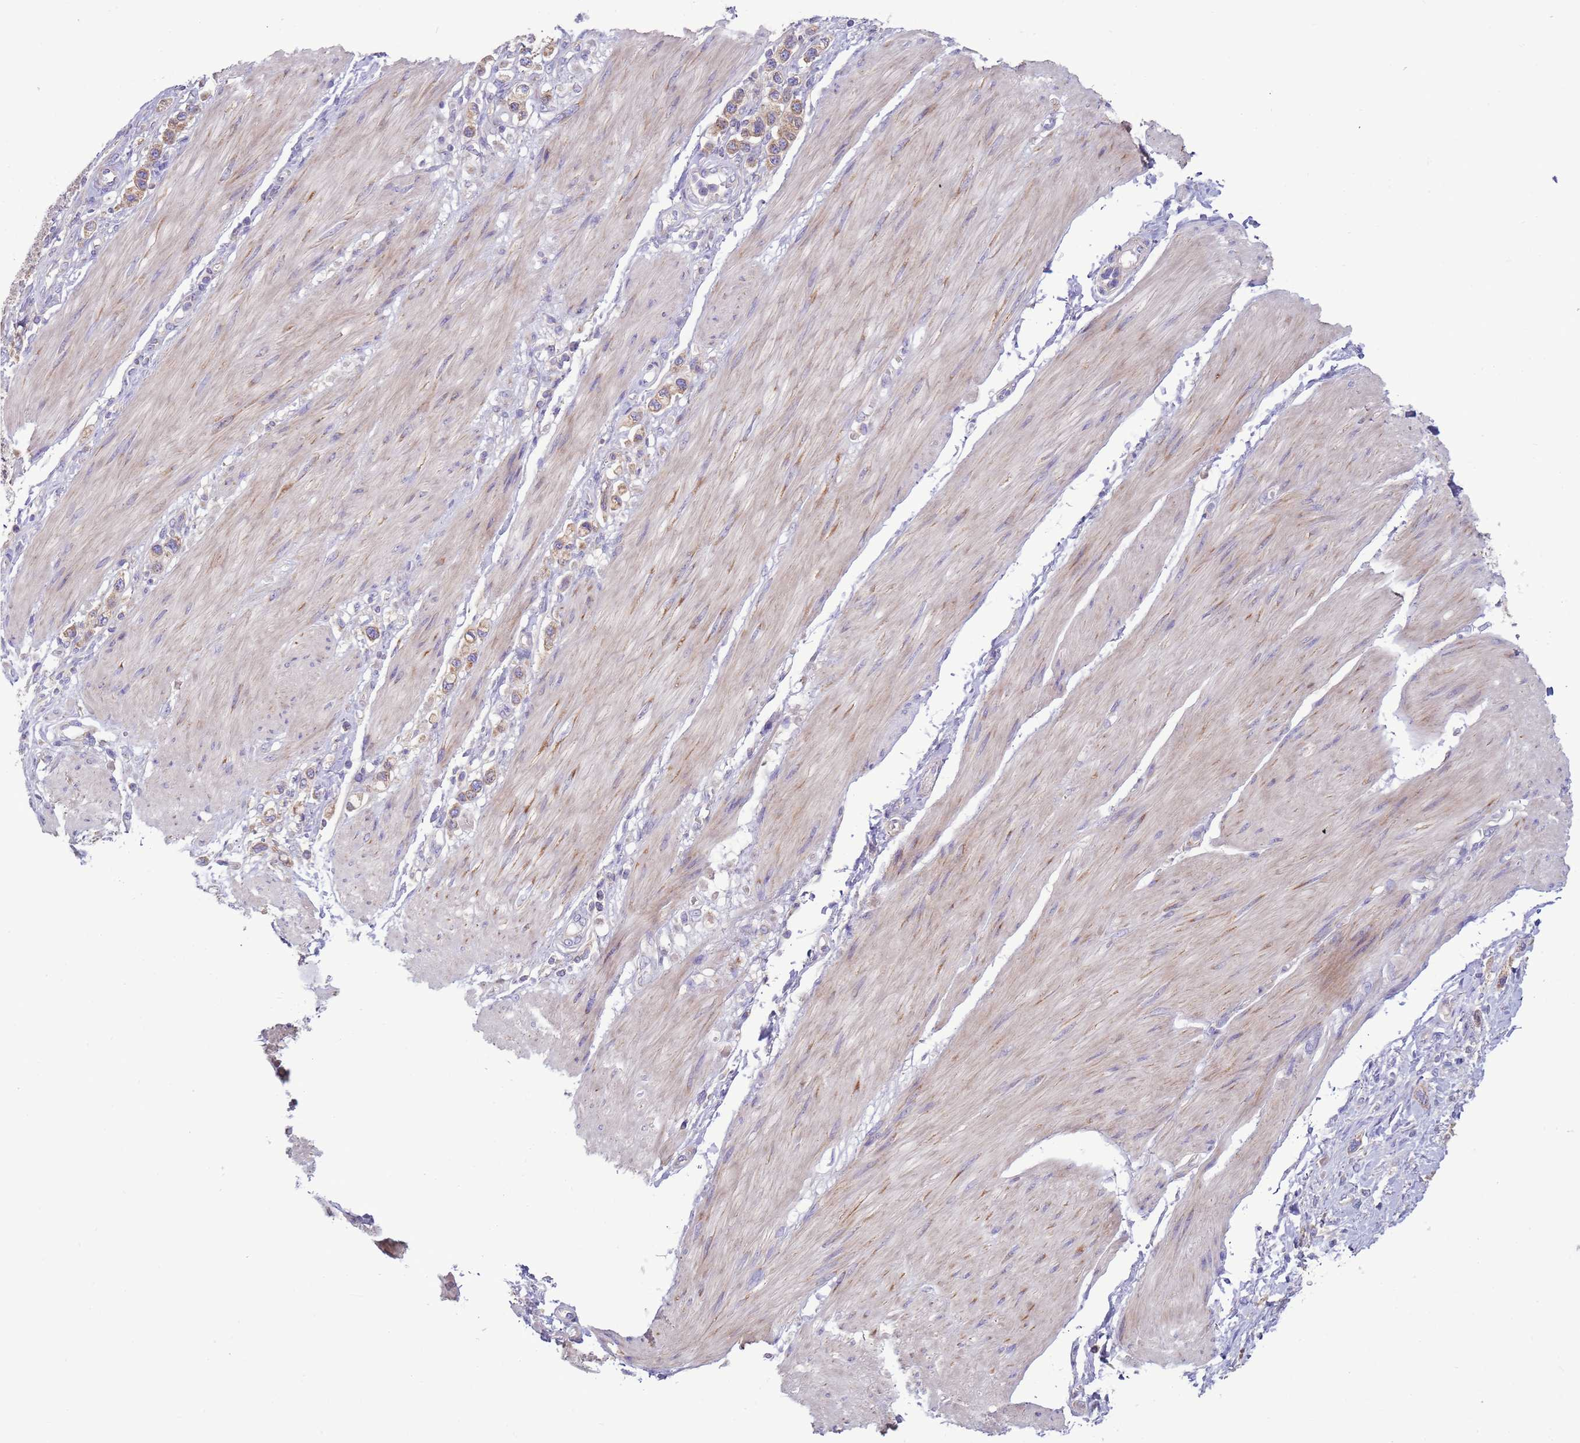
{"staining": {"intensity": "moderate", "quantity": ">75%", "location": "cytoplasmic/membranous"}, "tissue": "stomach cancer", "cell_type": "Tumor cells", "image_type": "cancer", "snomed": [{"axis": "morphology", "description": "Adenocarcinoma, NOS"}, {"axis": "topography", "description": "Stomach"}], "caption": "Approximately >75% of tumor cells in adenocarcinoma (stomach) exhibit moderate cytoplasmic/membranous protein staining as visualized by brown immunohistochemical staining.", "gene": "UQCRQ", "patient": {"sex": "female", "age": 65}}